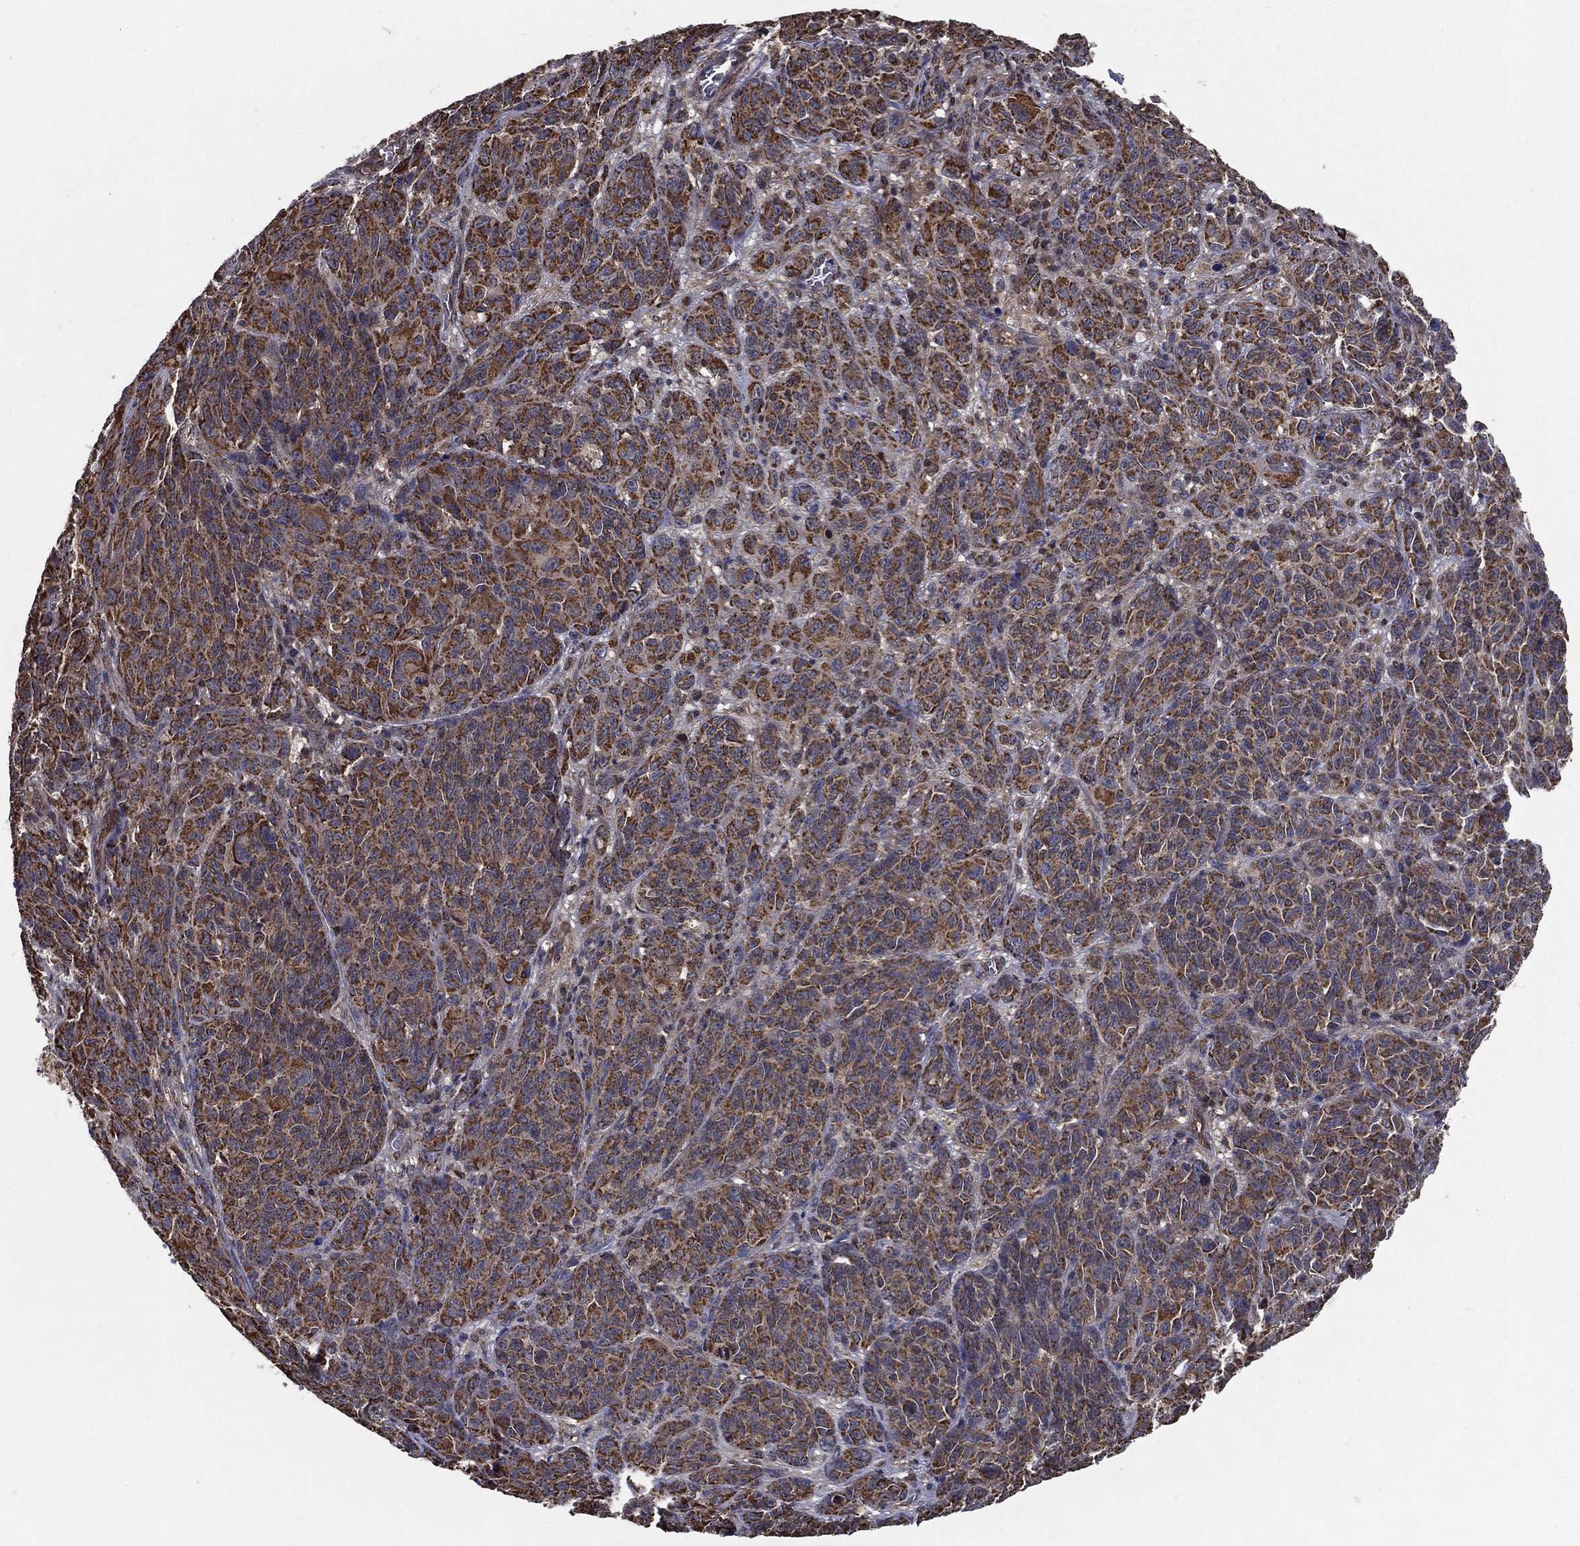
{"staining": {"intensity": "strong", "quantity": ">75%", "location": "cytoplasmic/membranous"}, "tissue": "melanoma", "cell_type": "Tumor cells", "image_type": "cancer", "snomed": [{"axis": "morphology", "description": "Malignant melanoma, NOS"}, {"axis": "topography", "description": "Vulva, labia, clitoris and Bartholin´s gland, NO"}], "caption": "Malignant melanoma tissue exhibits strong cytoplasmic/membranous staining in approximately >75% of tumor cells", "gene": "RIGI", "patient": {"sex": "female", "age": 75}}